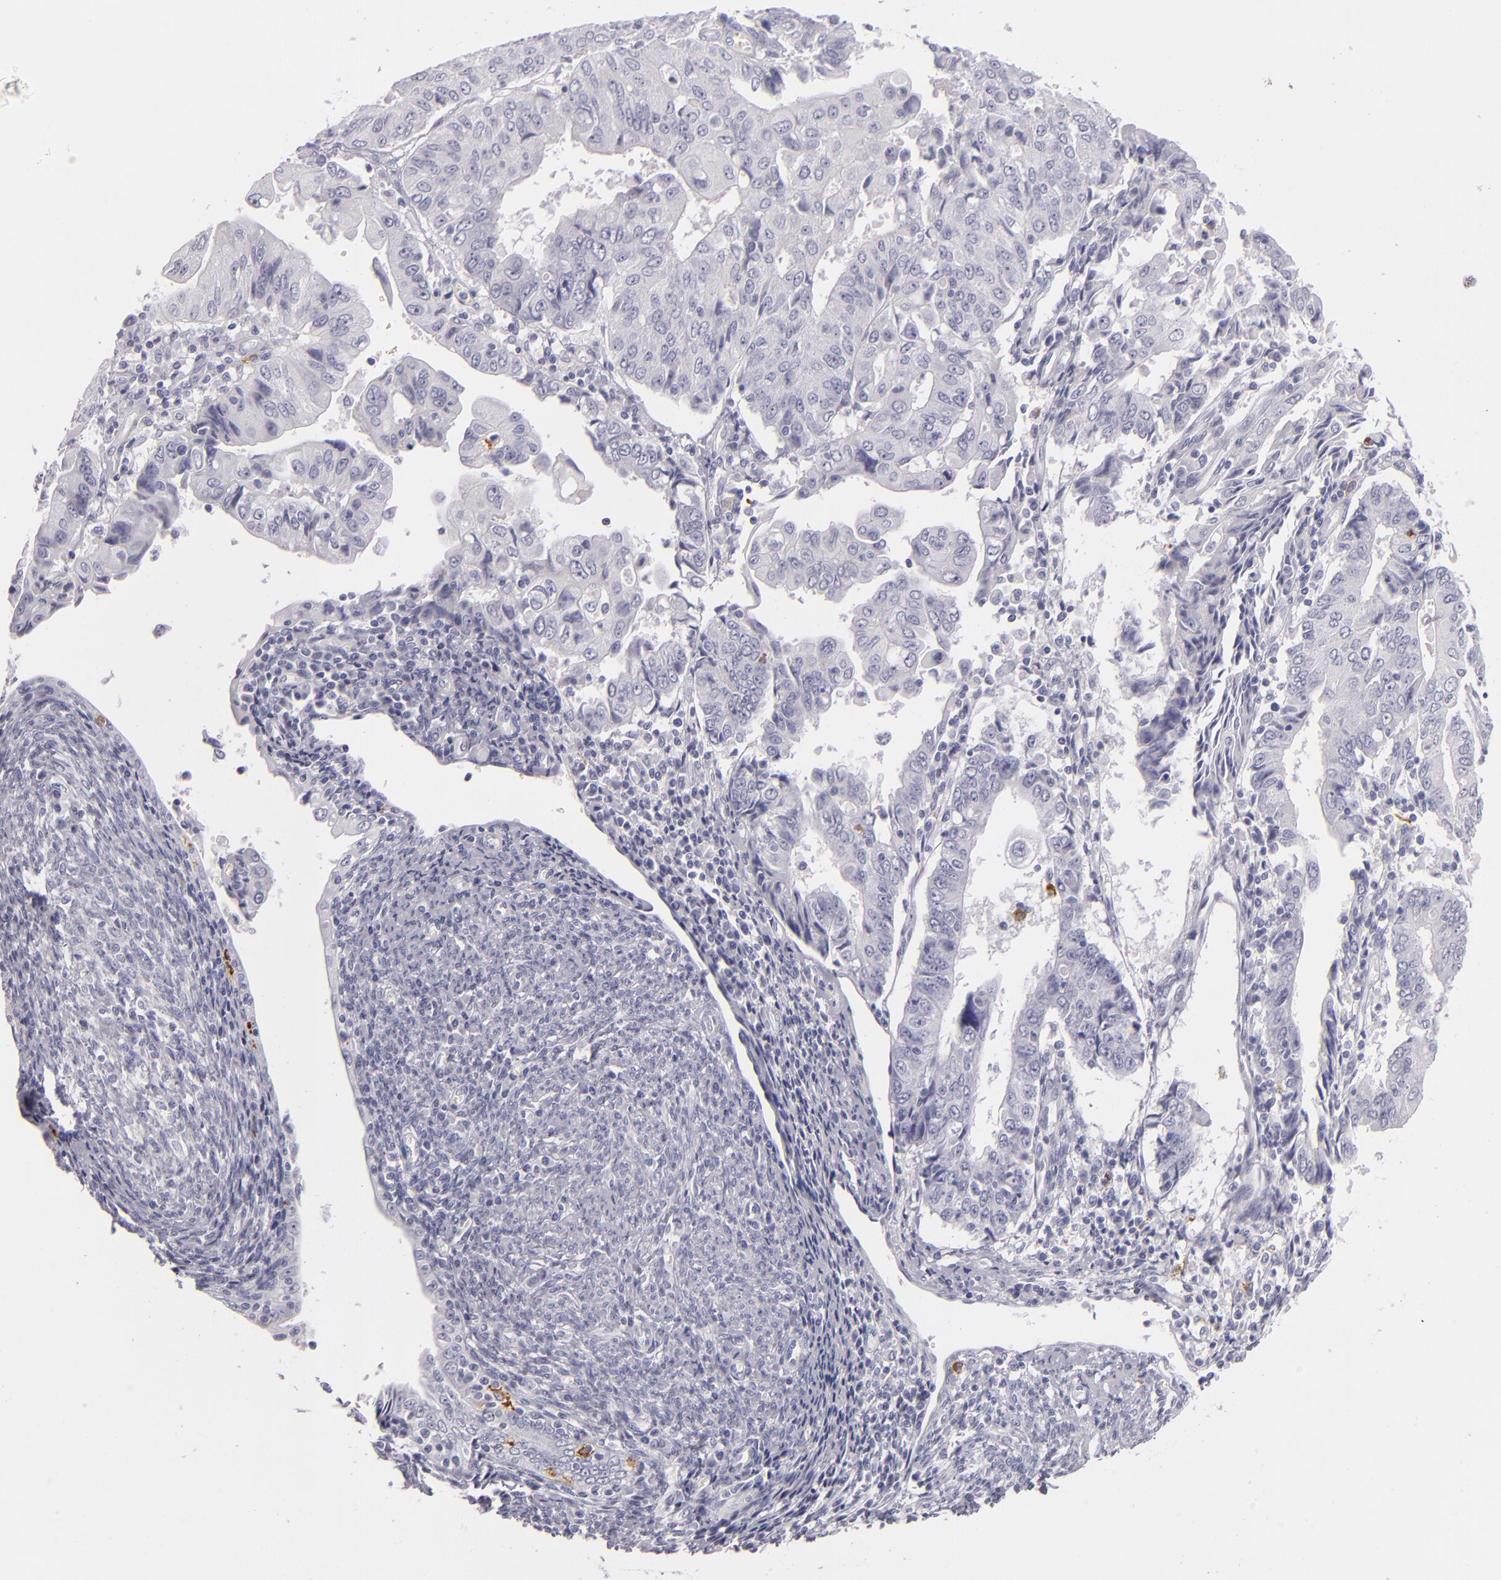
{"staining": {"intensity": "negative", "quantity": "none", "location": "none"}, "tissue": "endometrial cancer", "cell_type": "Tumor cells", "image_type": "cancer", "snomed": [{"axis": "morphology", "description": "Adenocarcinoma, NOS"}, {"axis": "topography", "description": "Endometrium"}], "caption": "IHC histopathology image of adenocarcinoma (endometrial) stained for a protein (brown), which shows no expression in tumor cells. (DAB IHC, high magnification).", "gene": "CD207", "patient": {"sex": "female", "age": 75}}